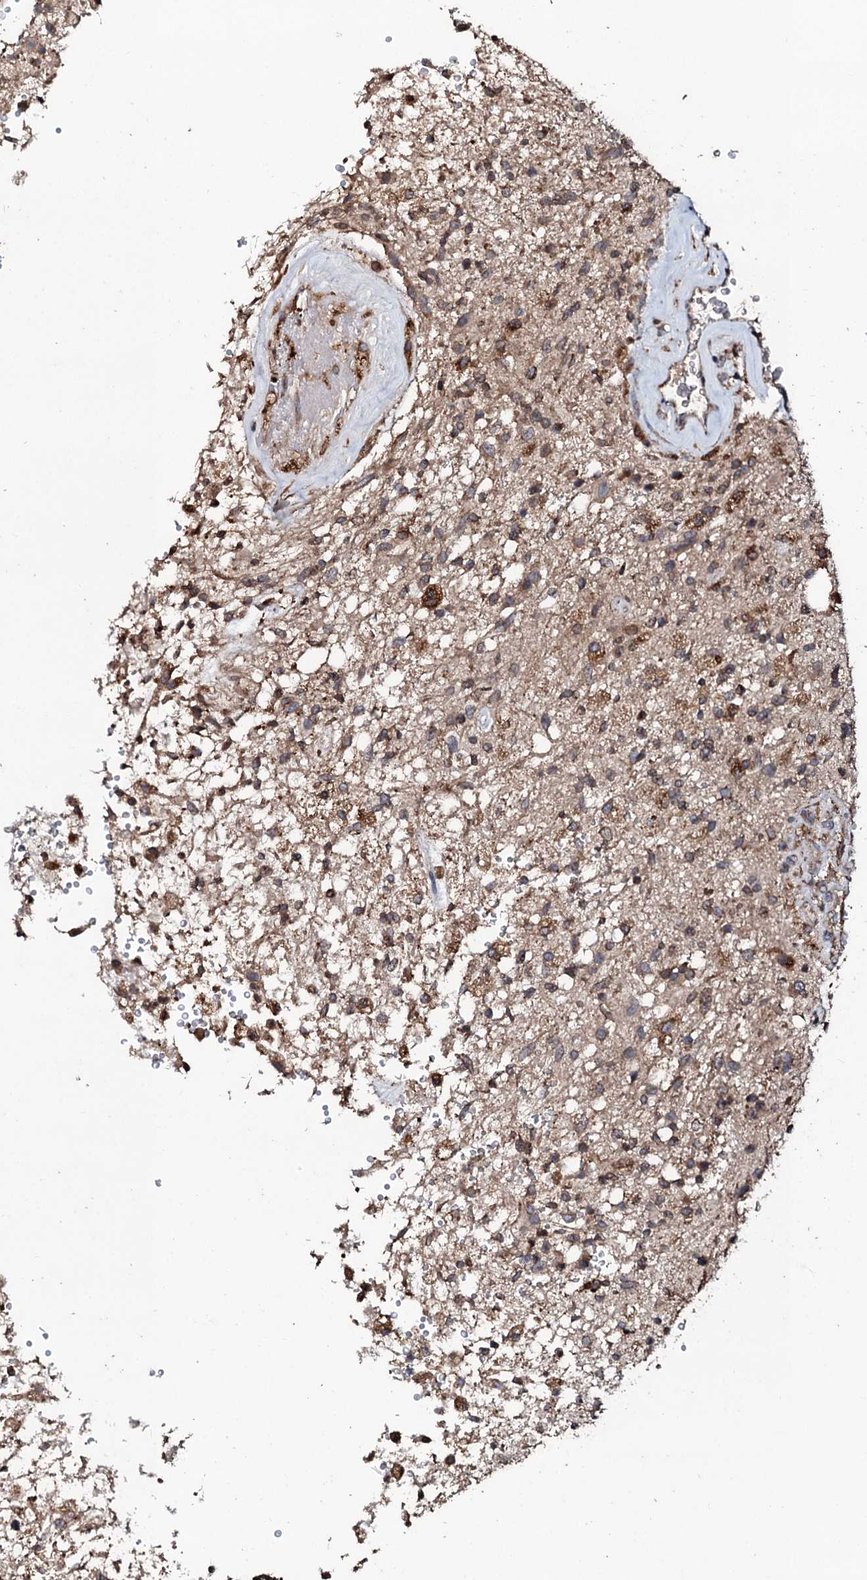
{"staining": {"intensity": "moderate", "quantity": ">75%", "location": "cytoplasmic/membranous"}, "tissue": "glioma", "cell_type": "Tumor cells", "image_type": "cancer", "snomed": [{"axis": "morphology", "description": "Glioma, malignant, High grade"}, {"axis": "topography", "description": "Brain"}], "caption": "Protein expression analysis of human malignant high-grade glioma reveals moderate cytoplasmic/membranous expression in approximately >75% of tumor cells. The staining is performed using DAB brown chromogen to label protein expression. The nuclei are counter-stained blue using hematoxylin.", "gene": "SDHAF2", "patient": {"sex": "male", "age": 56}}